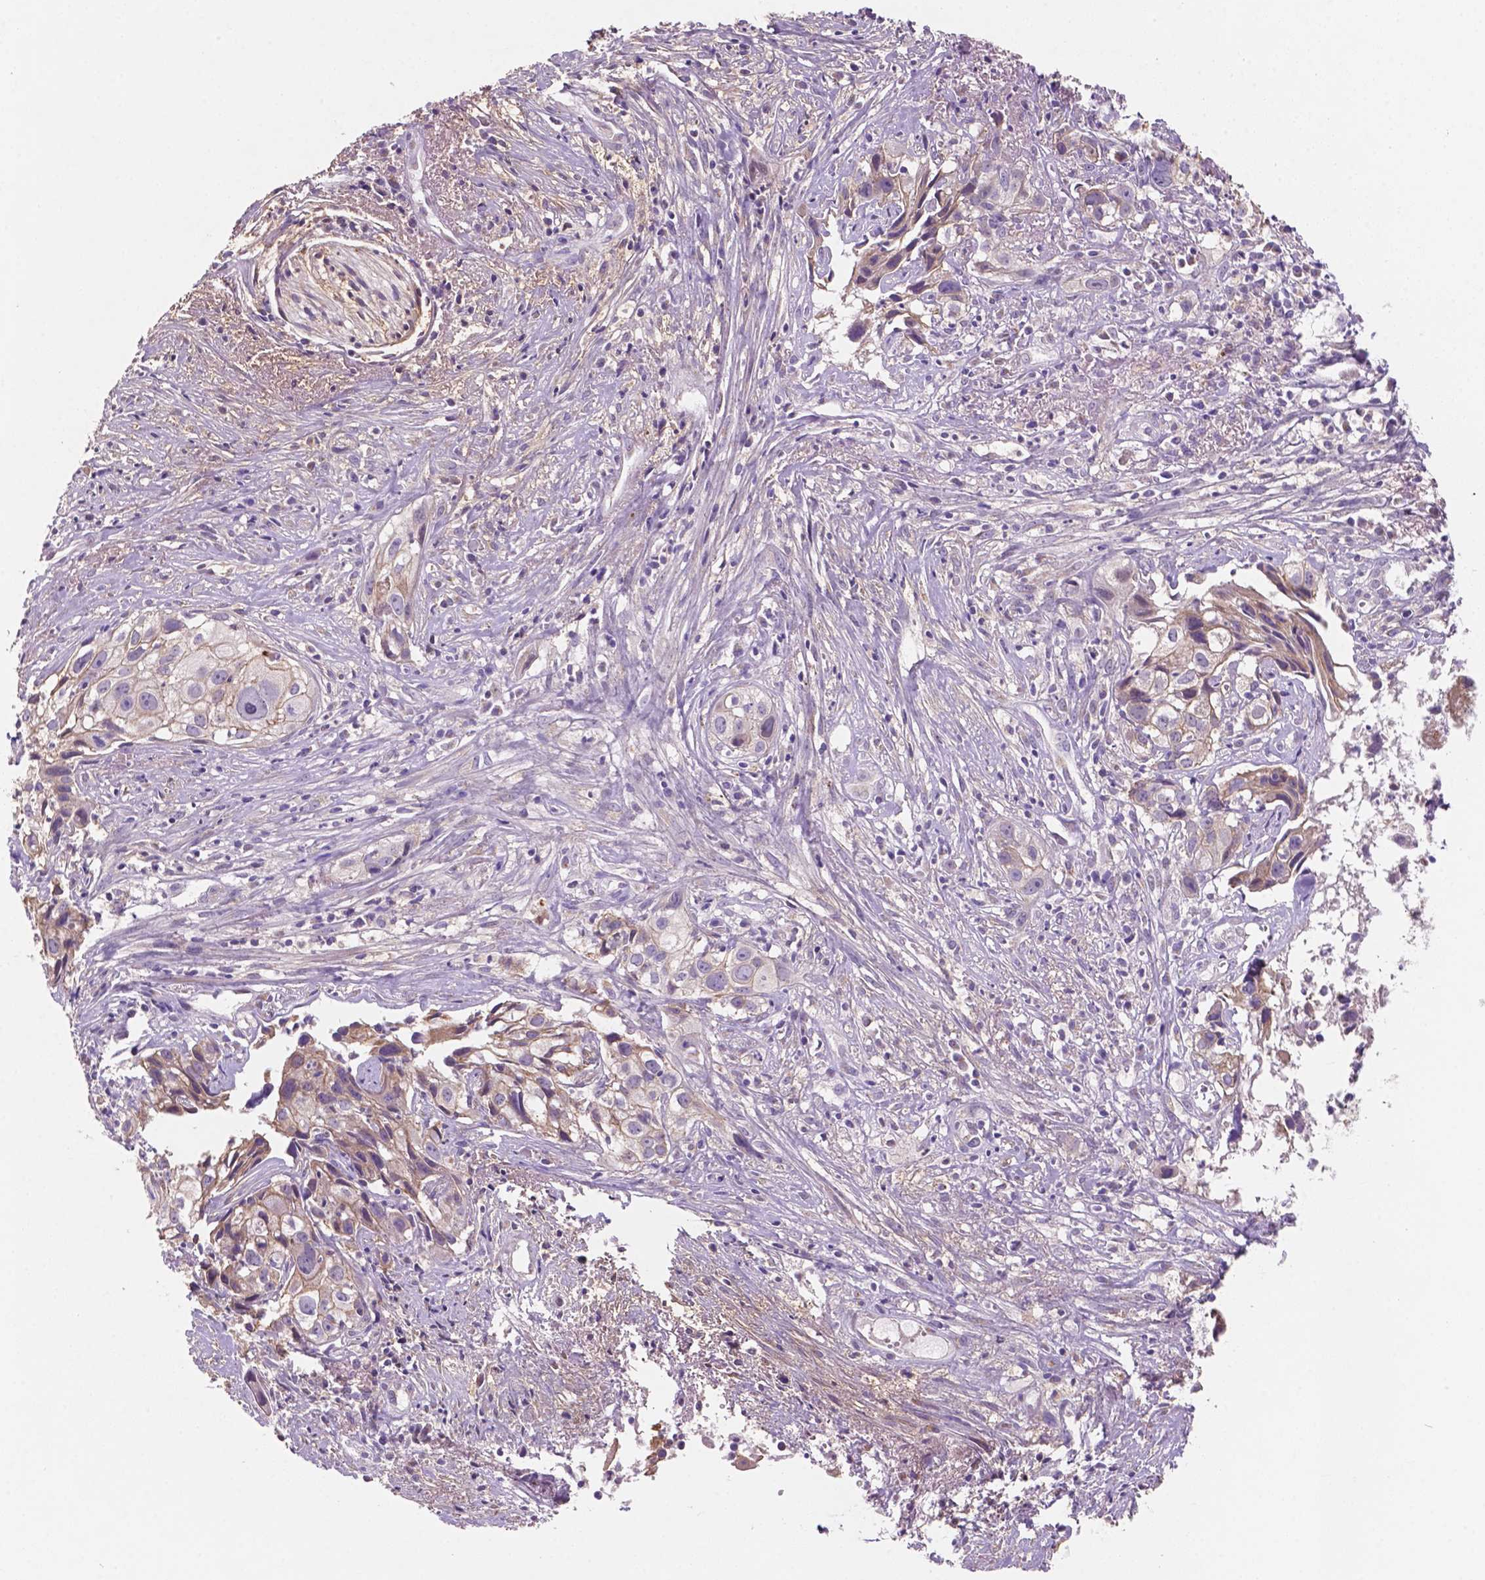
{"staining": {"intensity": "weak", "quantity": "<25%", "location": "cytoplasmic/membranous"}, "tissue": "cervical cancer", "cell_type": "Tumor cells", "image_type": "cancer", "snomed": [{"axis": "morphology", "description": "Squamous cell carcinoma, NOS"}, {"axis": "topography", "description": "Cervix"}], "caption": "Tumor cells show no significant staining in cervical cancer (squamous cell carcinoma).", "gene": "MKRN2OS", "patient": {"sex": "female", "age": 53}}